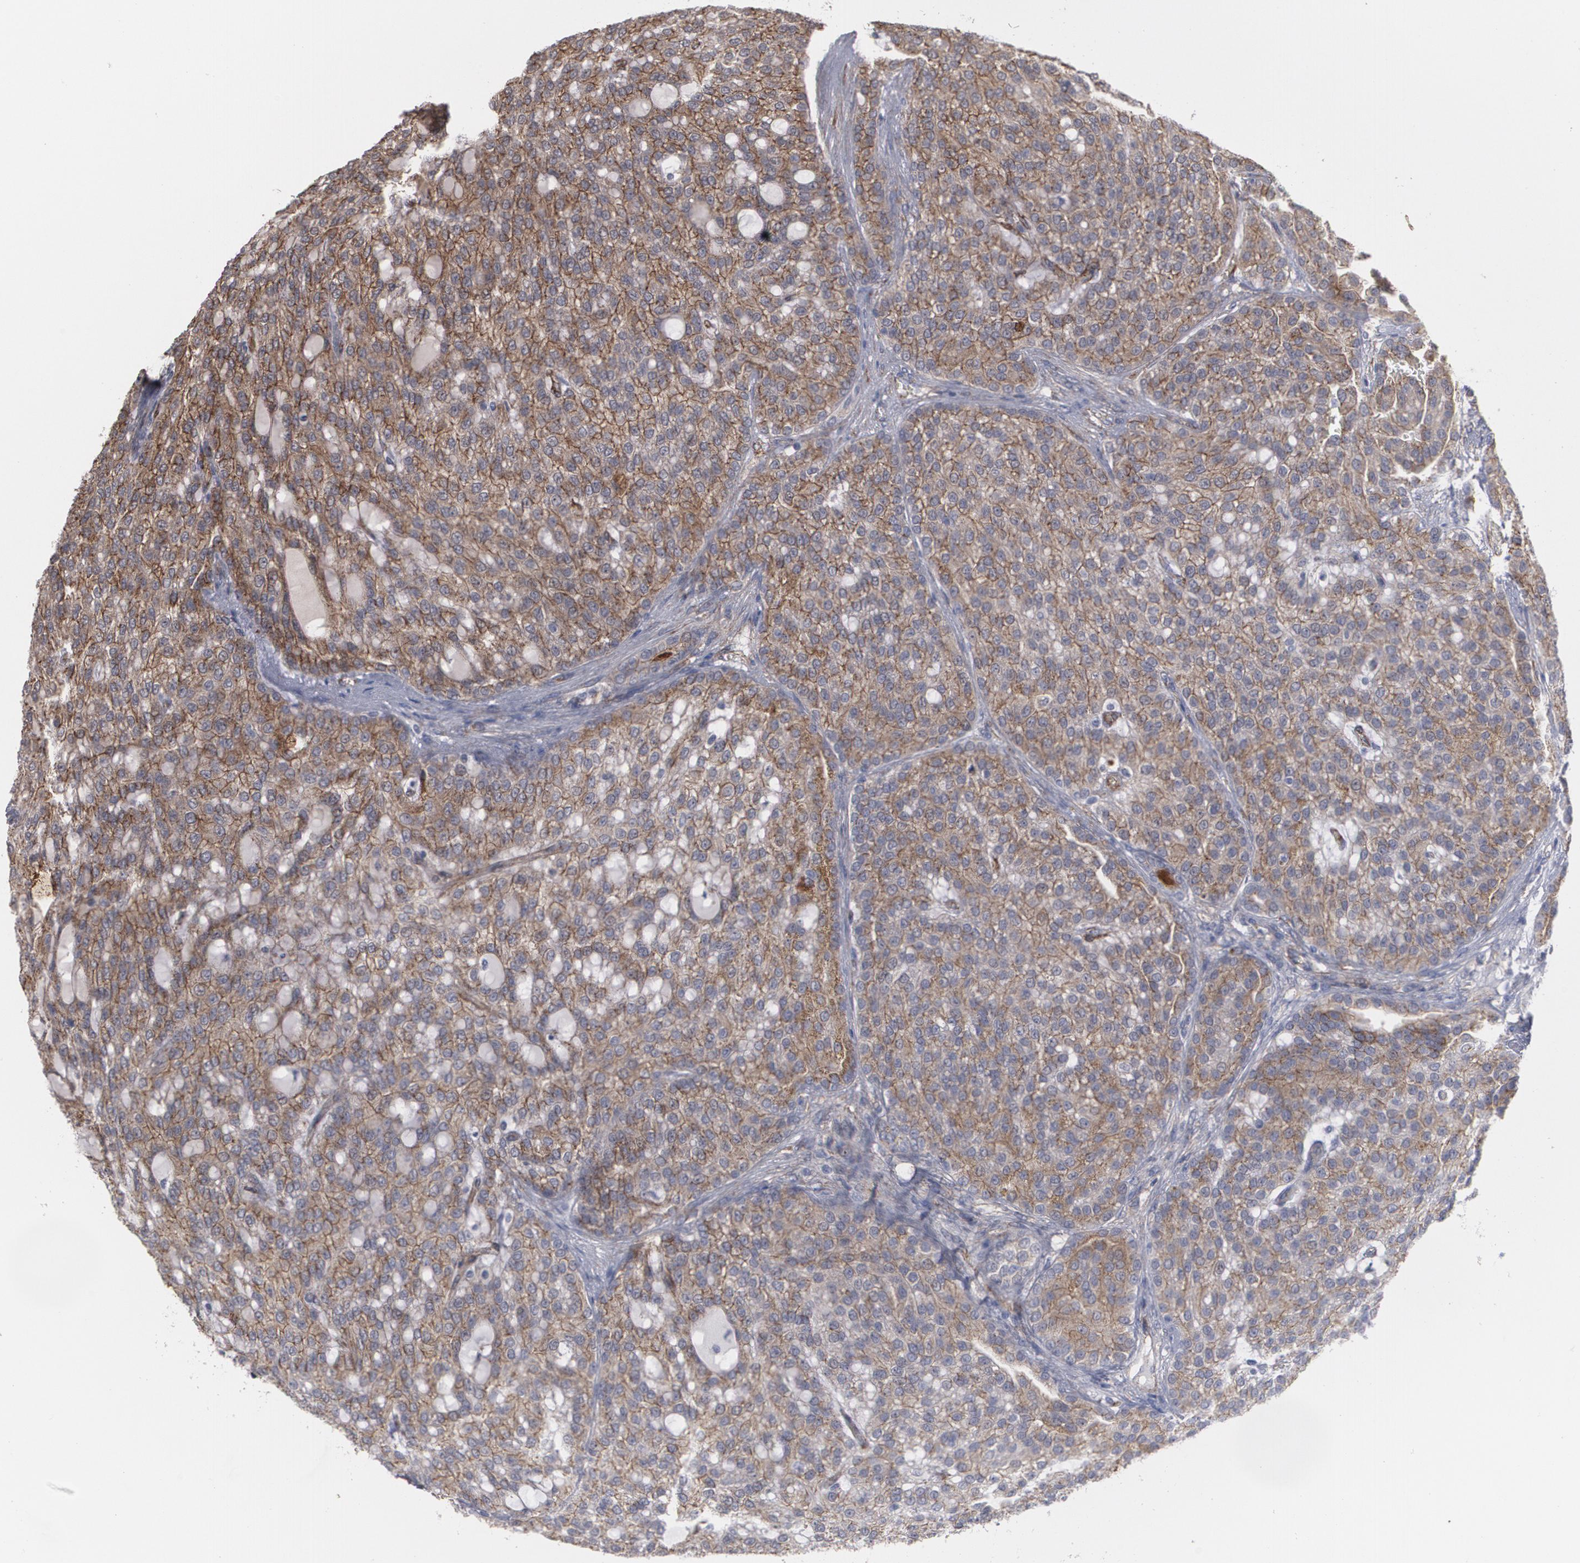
{"staining": {"intensity": "moderate", "quantity": ">75%", "location": "cytoplasmic/membranous"}, "tissue": "renal cancer", "cell_type": "Tumor cells", "image_type": "cancer", "snomed": [{"axis": "morphology", "description": "Adenocarcinoma, NOS"}, {"axis": "topography", "description": "Kidney"}], "caption": "IHC histopathology image of human renal cancer (adenocarcinoma) stained for a protein (brown), which displays medium levels of moderate cytoplasmic/membranous positivity in about >75% of tumor cells.", "gene": "TJP1", "patient": {"sex": "male", "age": 63}}